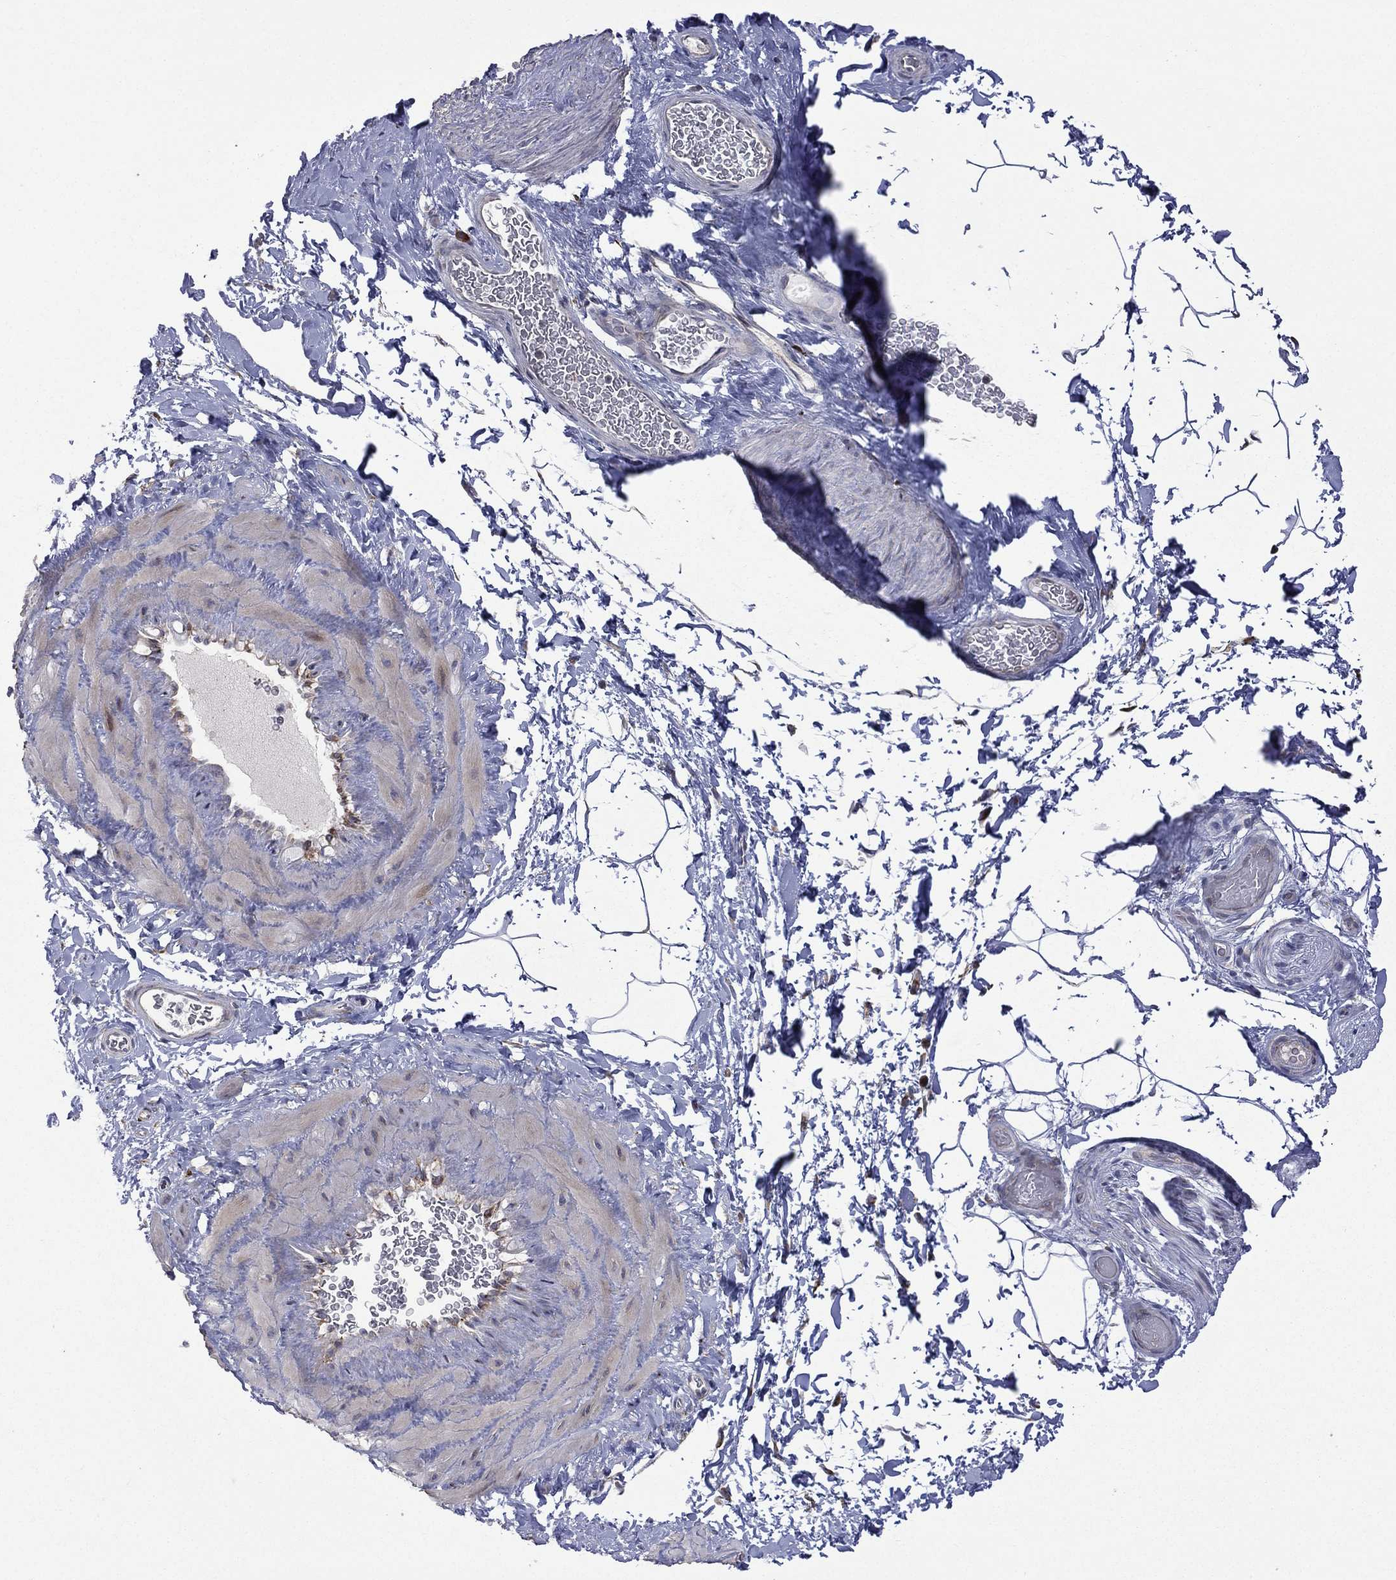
{"staining": {"intensity": "negative", "quantity": "none", "location": "none"}, "tissue": "adipose tissue", "cell_type": "Adipocytes", "image_type": "normal", "snomed": [{"axis": "morphology", "description": "Normal tissue, NOS"}, {"axis": "topography", "description": "Soft tissue"}, {"axis": "topography", "description": "Vascular tissue"}], "caption": "Immunohistochemistry of unremarkable human adipose tissue reveals no expression in adipocytes.", "gene": "C20orf96", "patient": {"sex": "male", "age": 41}}